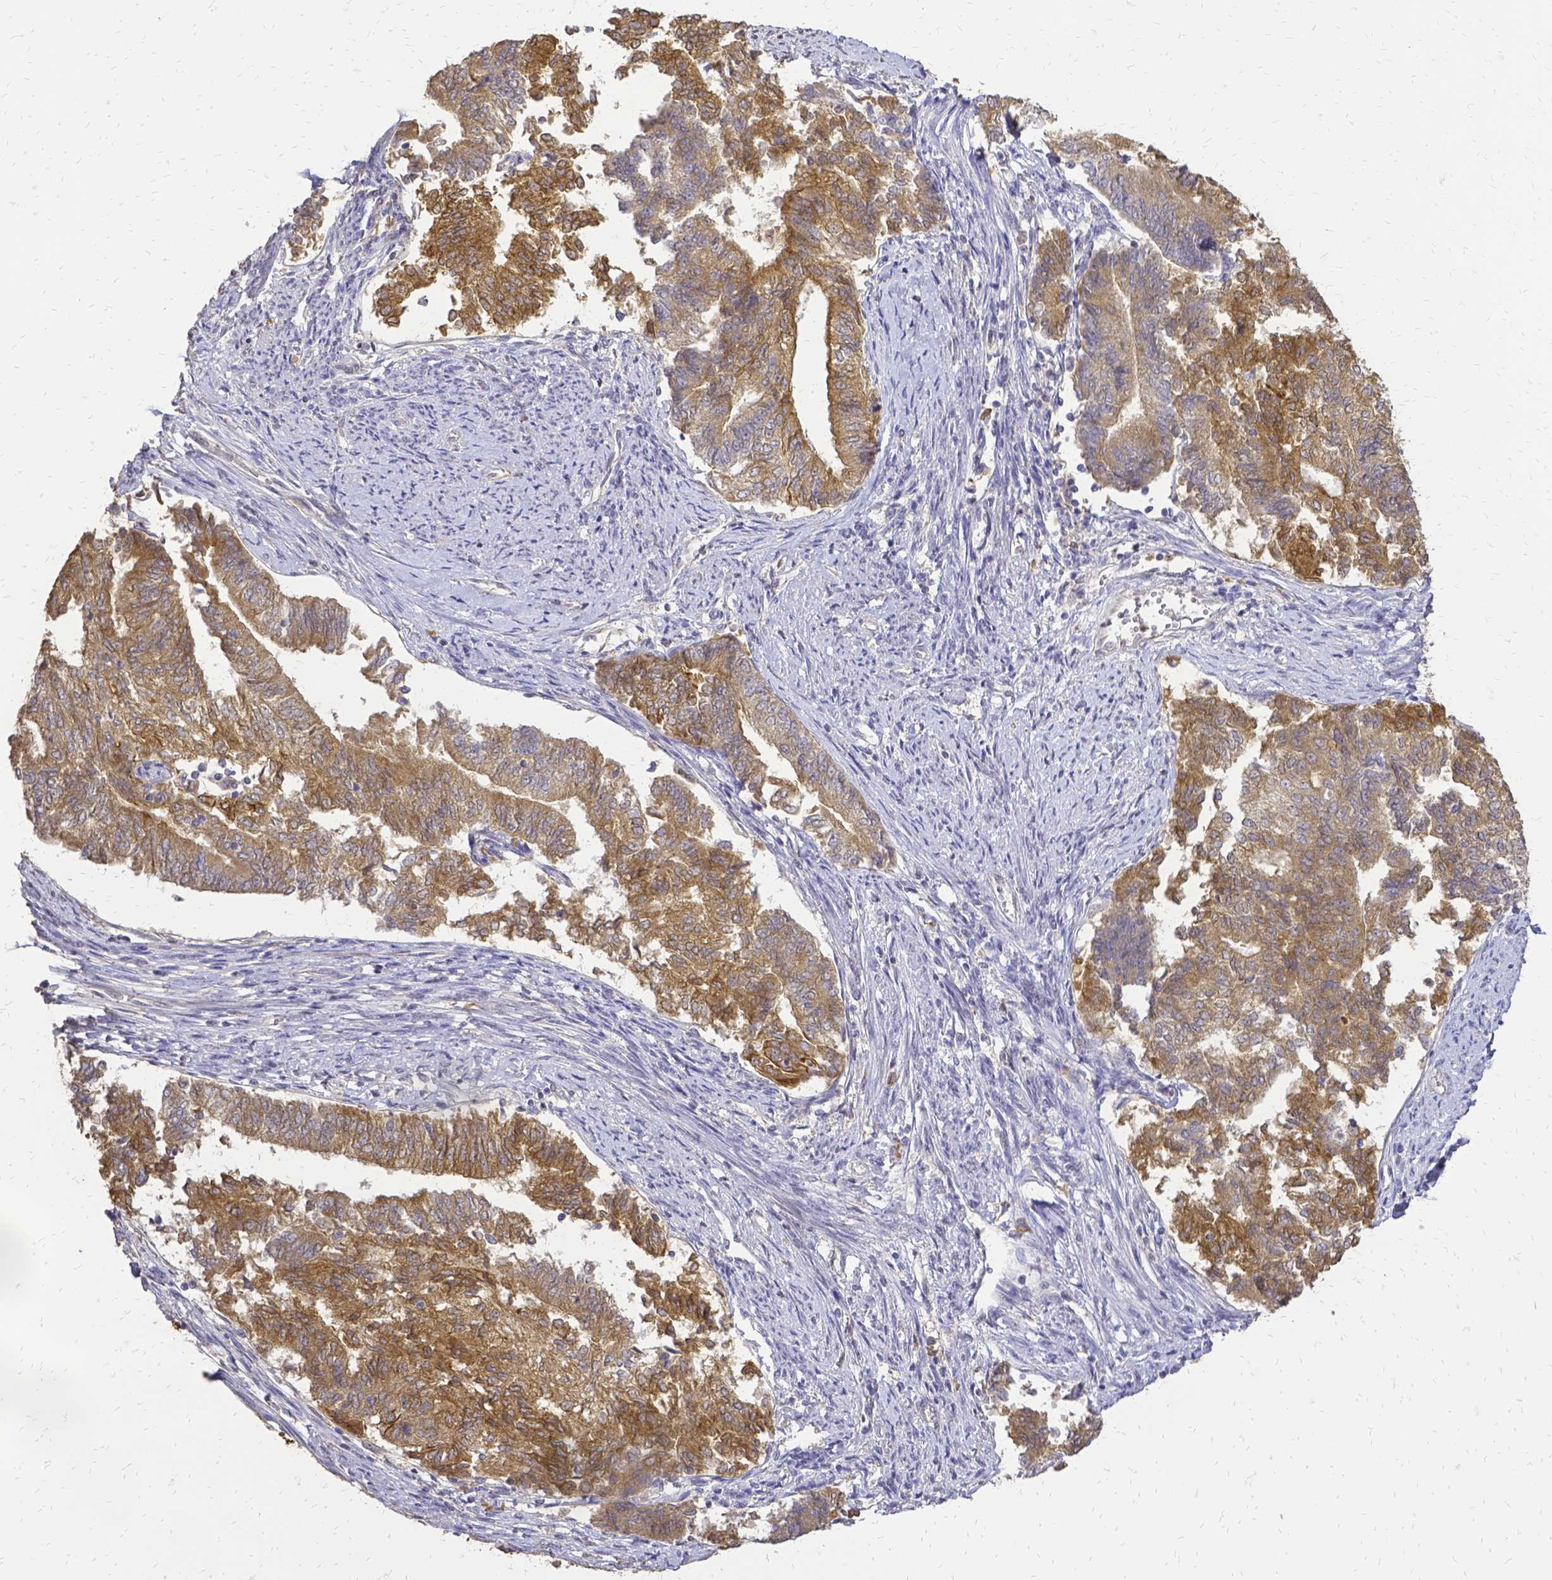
{"staining": {"intensity": "moderate", "quantity": "25%-75%", "location": "cytoplasmic/membranous"}, "tissue": "endometrial cancer", "cell_type": "Tumor cells", "image_type": "cancer", "snomed": [{"axis": "morphology", "description": "Adenocarcinoma, NOS"}, {"axis": "topography", "description": "Endometrium"}], "caption": "Brown immunohistochemical staining in human adenocarcinoma (endometrial) displays moderate cytoplasmic/membranous expression in approximately 25%-75% of tumor cells. (DAB (3,3'-diaminobenzidine) IHC, brown staining for protein, blue staining for nuclei).", "gene": "CIB1", "patient": {"sex": "female", "age": 65}}